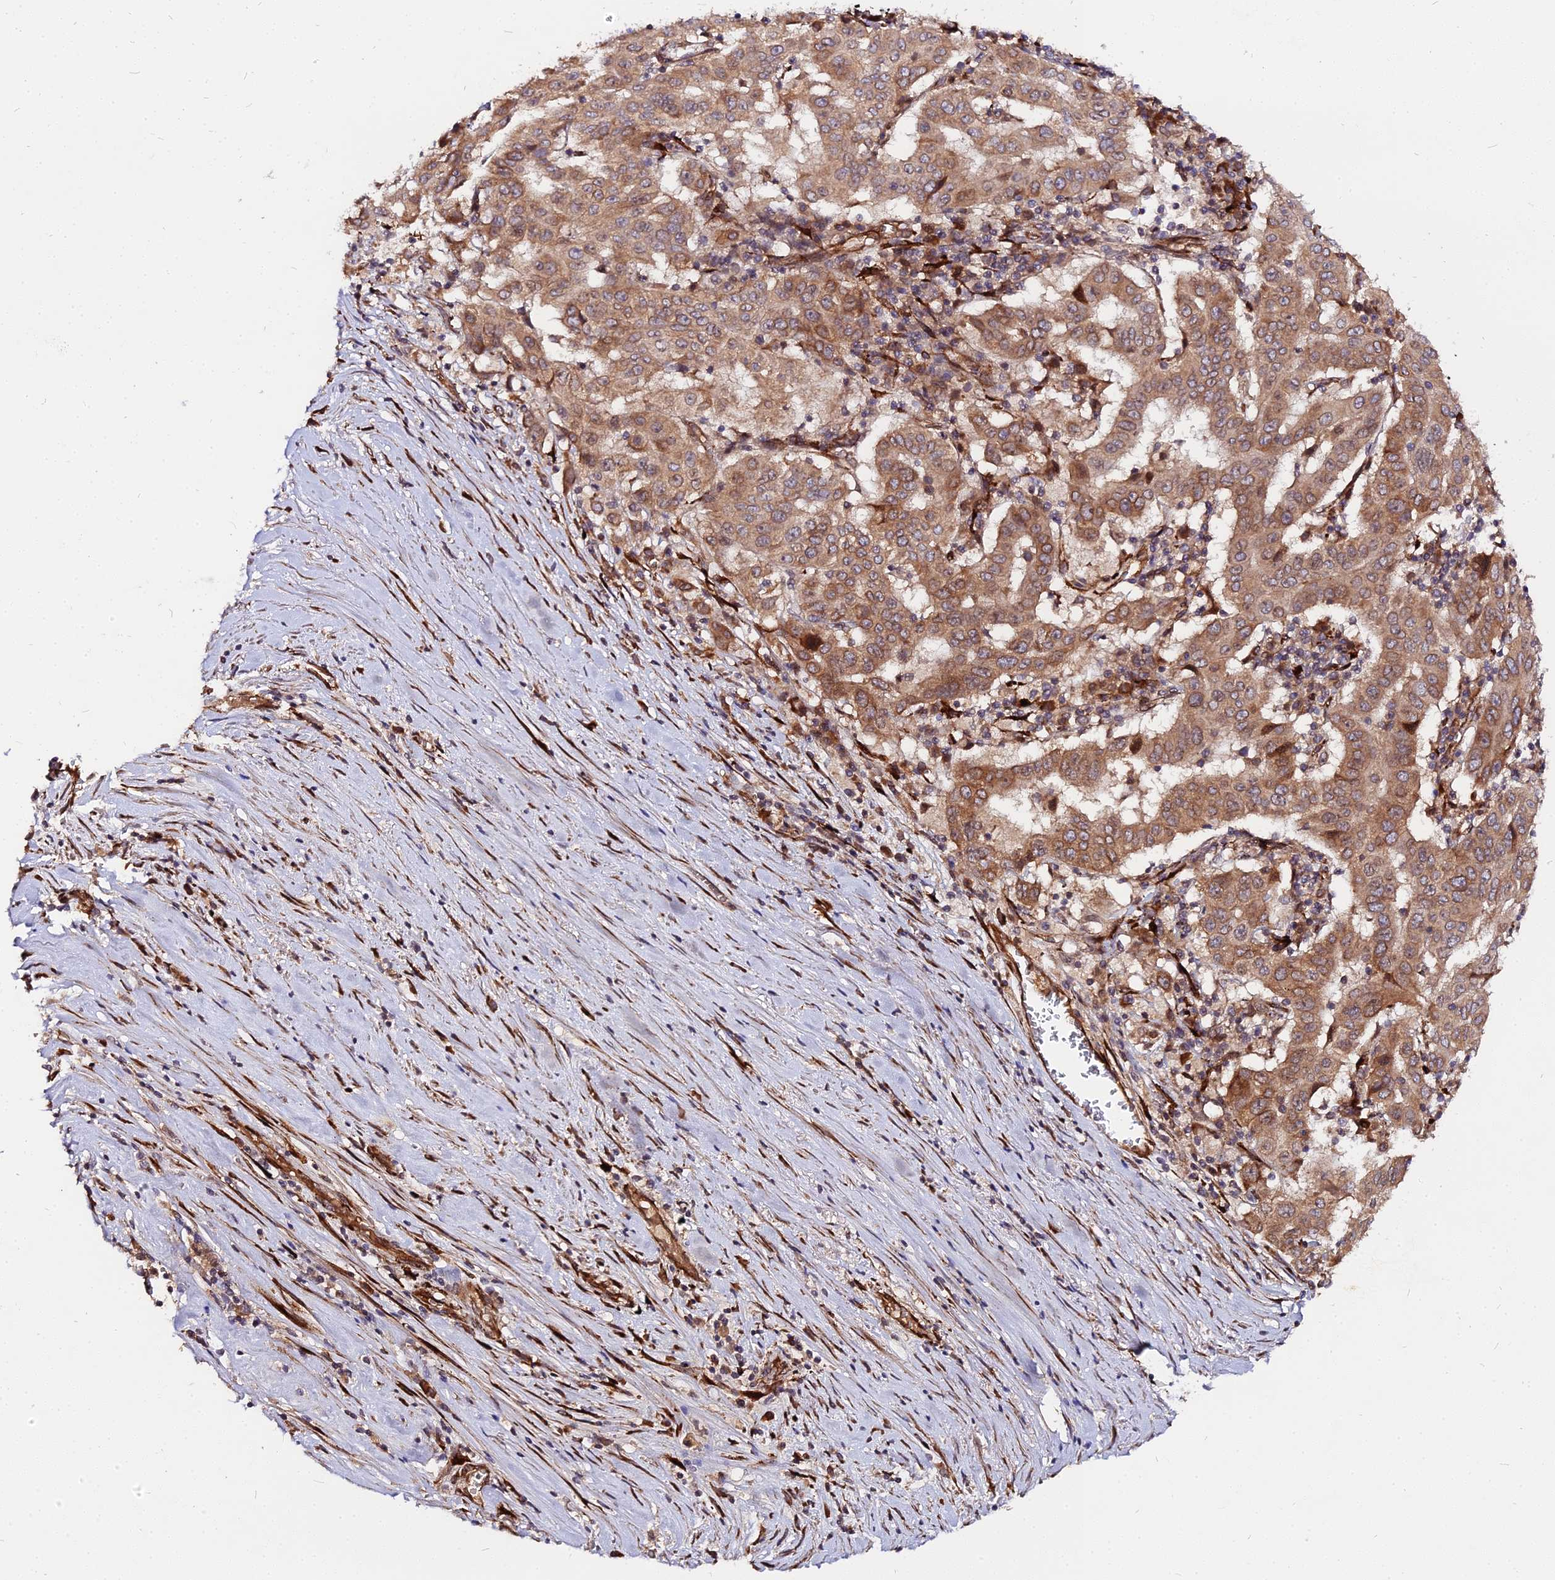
{"staining": {"intensity": "moderate", "quantity": ">75%", "location": "cytoplasmic/membranous"}, "tissue": "pancreatic cancer", "cell_type": "Tumor cells", "image_type": "cancer", "snomed": [{"axis": "morphology", "description": "Adenocarcinoma, NOS"}, {"axis": "topography", "description": "Pancreas"}], "caption": "A histopathology image showing moderate cytoplasmic/membranous expression in approximately >75% of tumor cells in pancreatic cancer (adenocarcinoma), as visualized by brown immunohistochemical staining.", "gene": "PDE4D", "patient": {"sex": "male", "age": 63}}